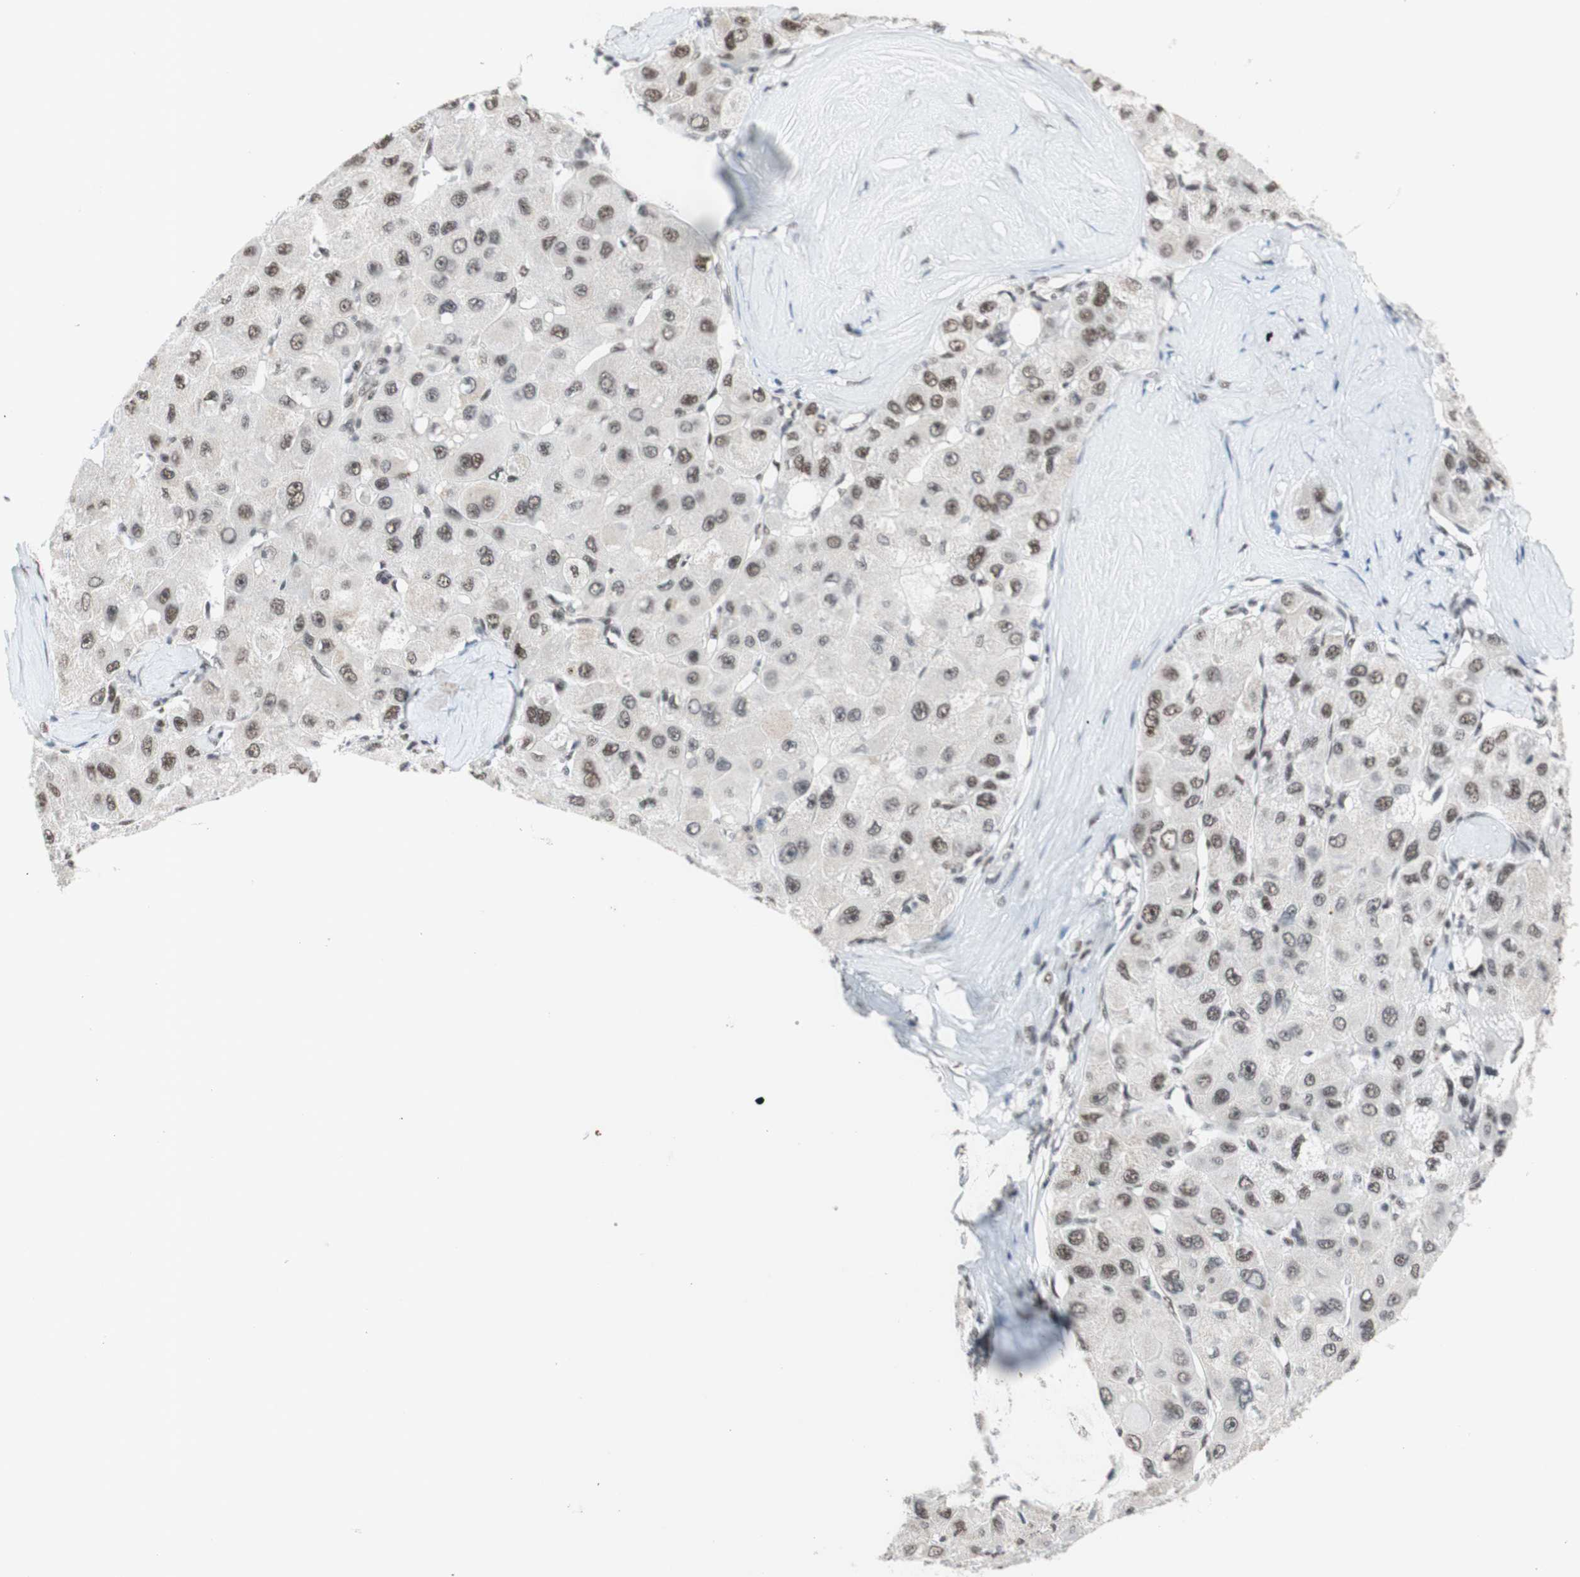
{"staining": {"intensity": "weak", "quantity": ">75%", "location": "nuclear"}, "tissue": "liver cancer", "cell_type": "Tumor cells", "image_type": "cancer", "snomed": [{"axis": "morphology", "description": "Carcinoma, Hepatocellular, NOS"}, {"axis": "topography", "description": "Liver"}], "caption": "Protein expression by IHC demonstrates weak nuclear positivity in approximately >75% of tumor cells in liver hepatocellular carcinoma.", "gene": "PRPF19", "patient": {"sex": "male", "age": 80}}